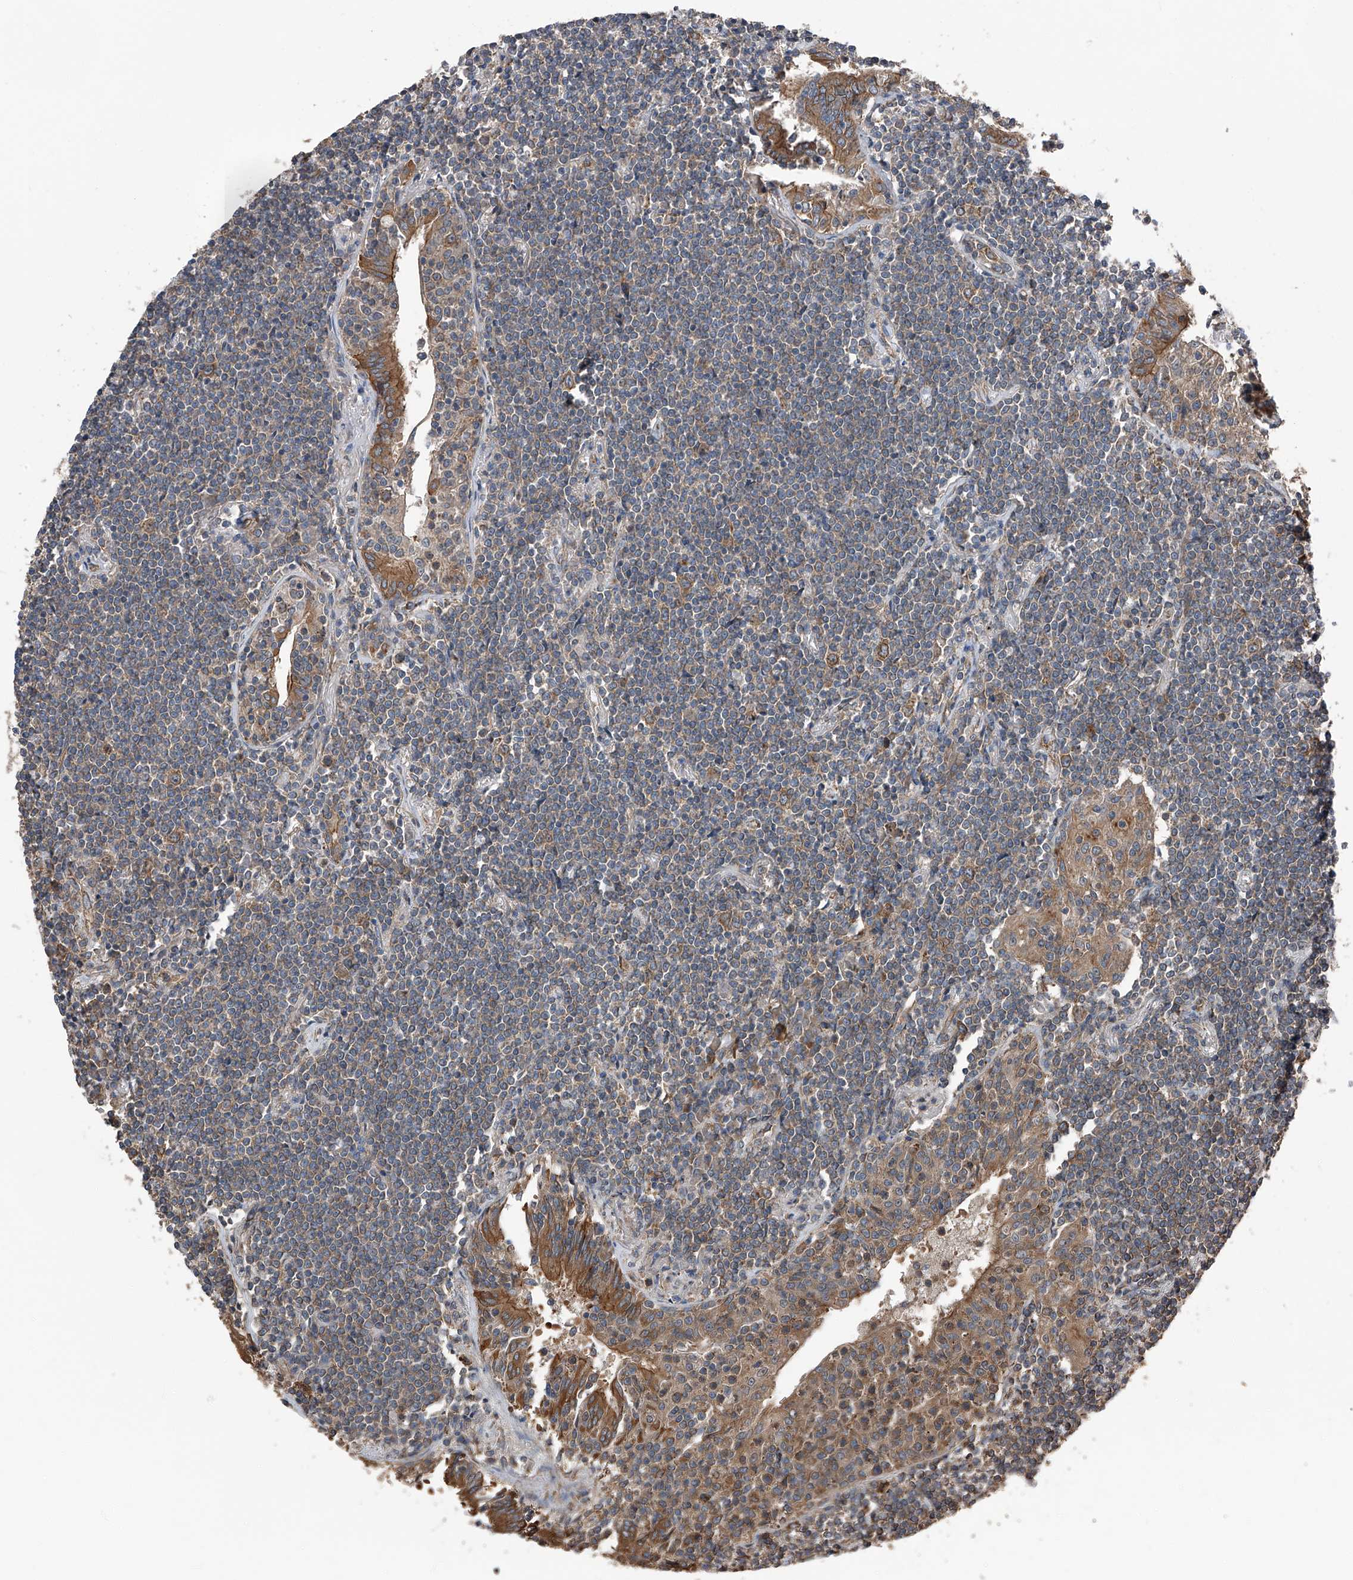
{"staining": {"intensity": "weak", "quantity": "<25%", "location": "cytoplasmic/membranous"}, "tissue": "lymphoma", "cell_type": "Tumor cells", "image_type": "cancer", "snomed": [{"axis": "morphology", "description": "Malignant lymphoma, non-Hodgkin's type, Low grade"}, {"axis": "topography", "description": "Lung"}], "caption": "An IHC histopathology image of low-grade malignant lymphoma, non-Hodgkin's type is shown. There is no staining in tumor cells of low-grade malignant lymphoma, non-Hodgkin's type.", "gene": "KCNJ2", "patient": {"sex": "female", "age": 71}}